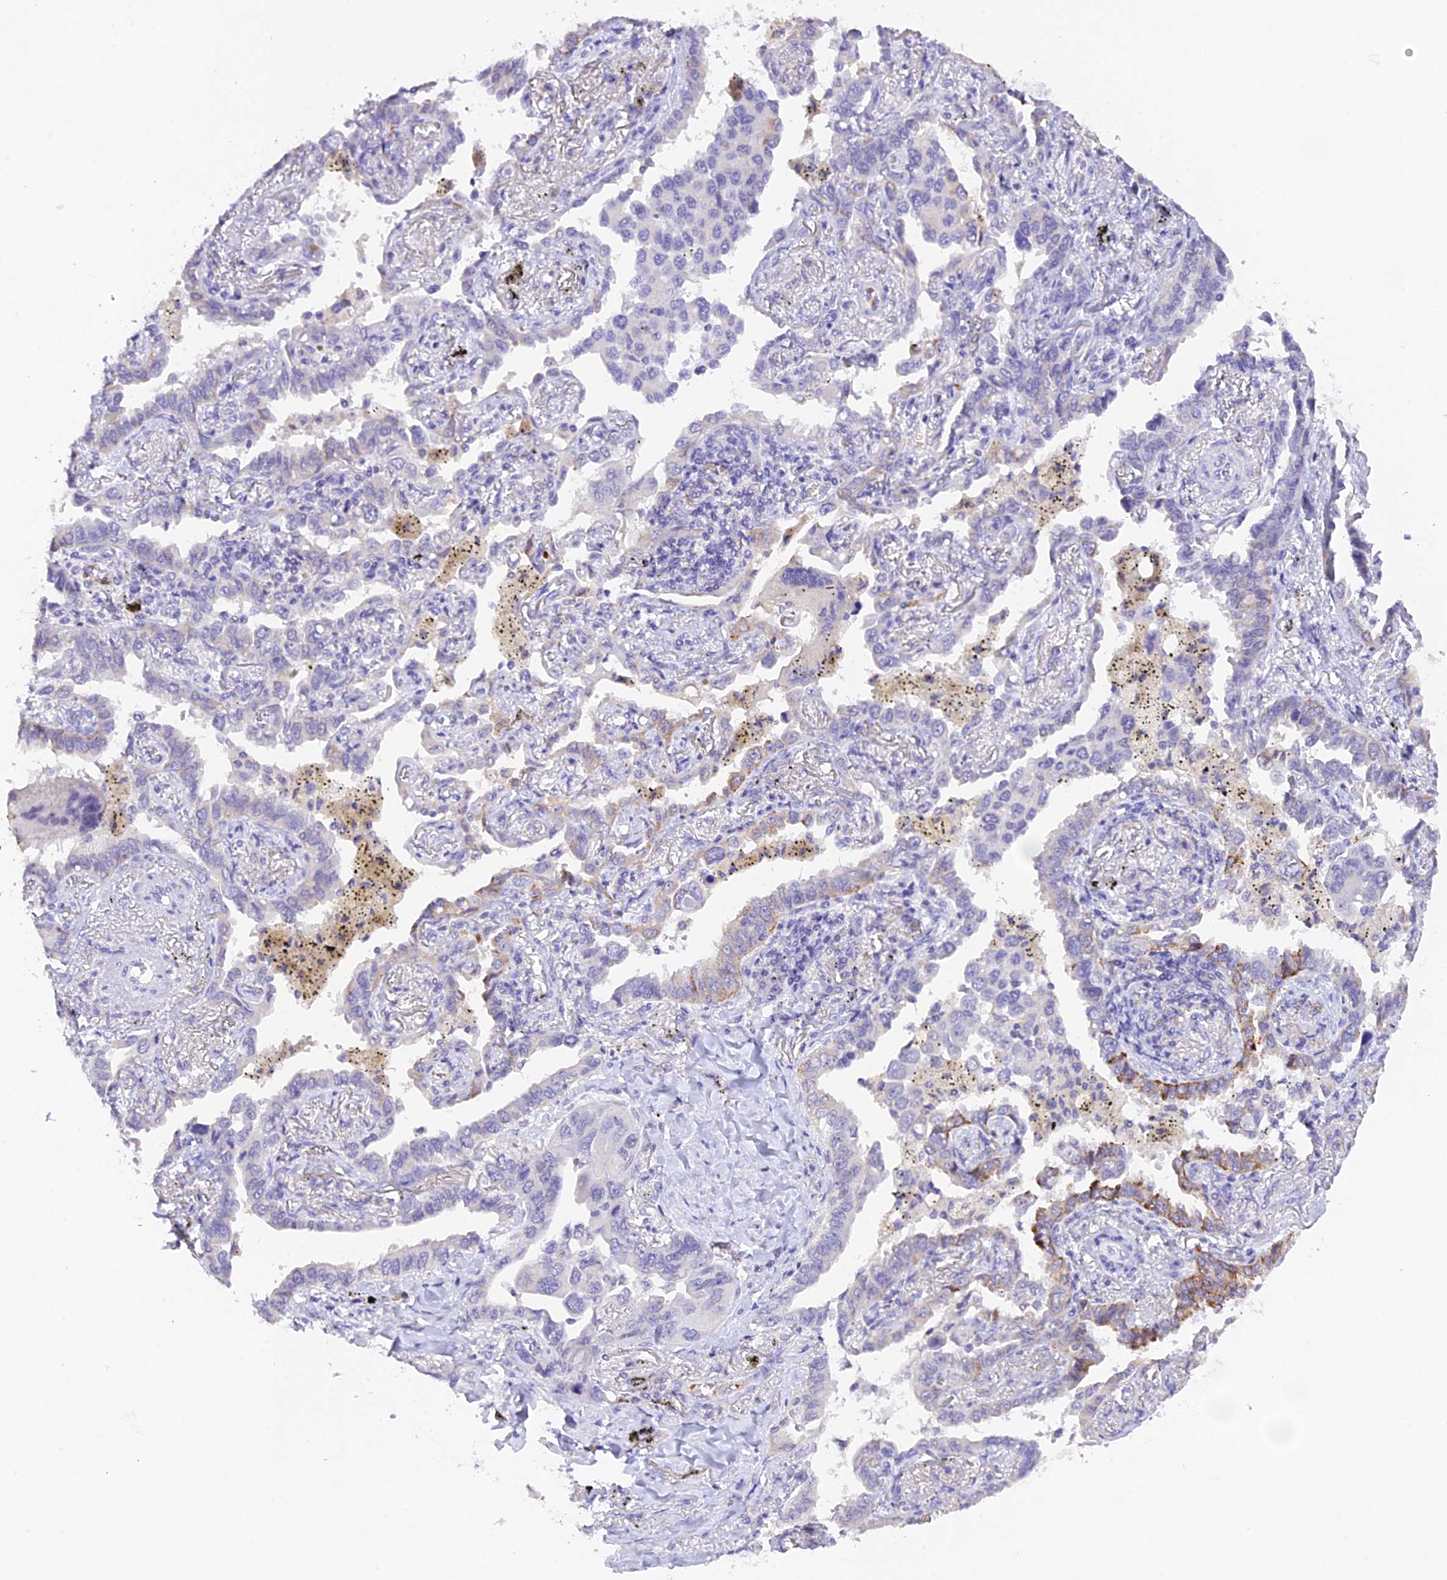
{"staining": {"intensity": "weak", "quantity": "<25%", "location": "cytoplasmic/membranous"}, "tissue": "lung cancer", "cell_type": "Tumor cells", "image_type": "cancer", "snomed": [{"axis": "morphology", "description": "Adenocarcinoma, NOS"}, {"axis": "topography", "description": "Lung"}], "caption": "IHC of lung cancer shows no staining in tumor cells. (DAB IHC visualized using brightfield microscopy, high magnification).", "gene": "AHSP", "patient": {"sex": "male", "age": 67}}